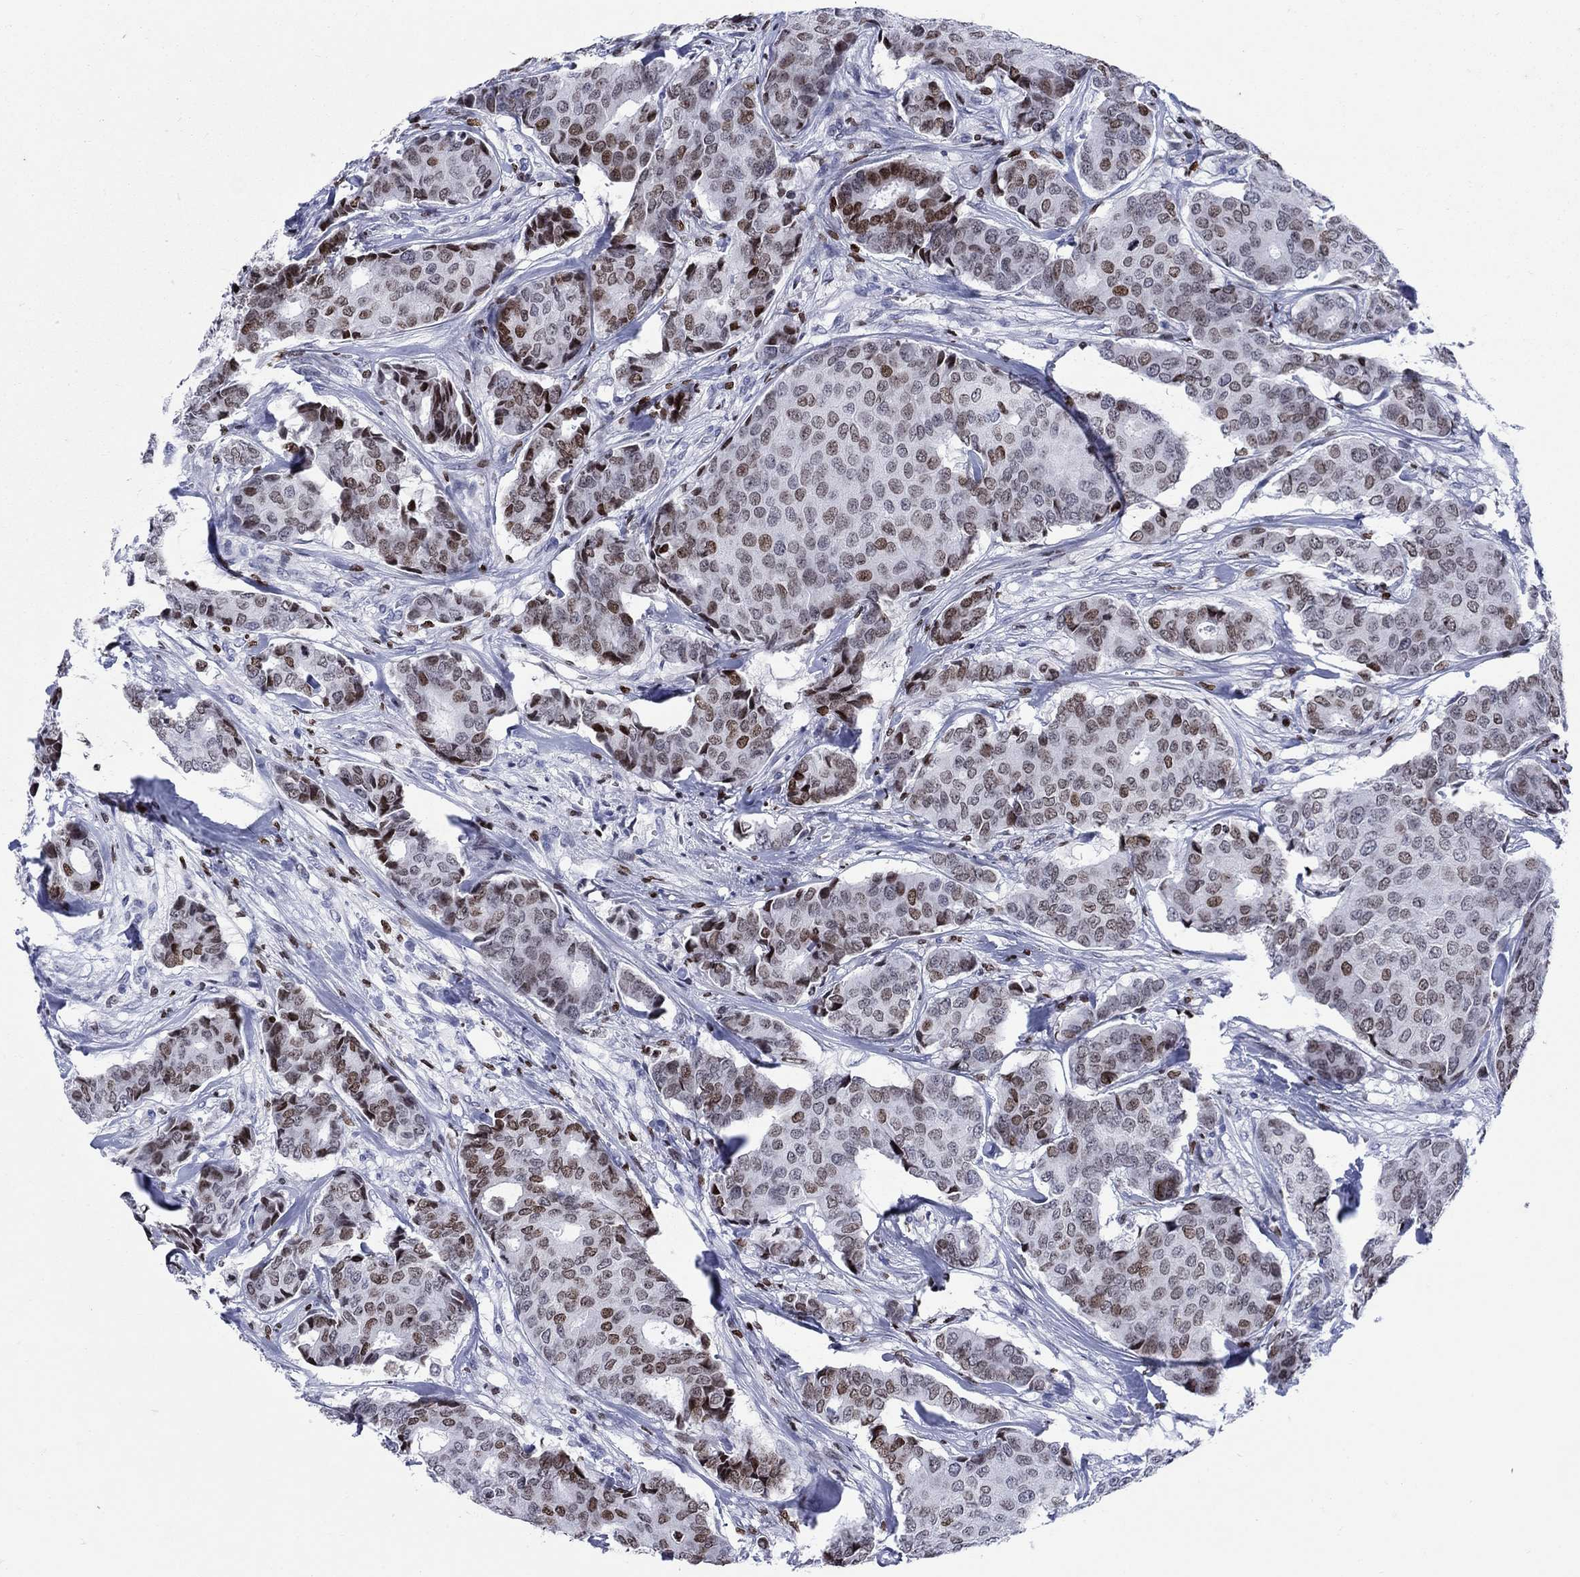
{"staining": {"intensity": "weak", "quantity": "25%-75%", "location": "nuclear"}, "tissue": "breast cancer", "cell_type": "Tumor cells", "image_type": "cancer", "snomed": [{"axis": "morphology", "description": "Duct carcinoma"}, {"axis": "topography", "description": "Breast"}], "caption": "High-power microscopy captured an IHC histopathology image of infiltrating ductal carcinoma (breast), revealing weak nuclear expression in about 25%-75% of tumor cells.", "gene": "HMGA1", "patient": {"sex": "female", "age": 75}}